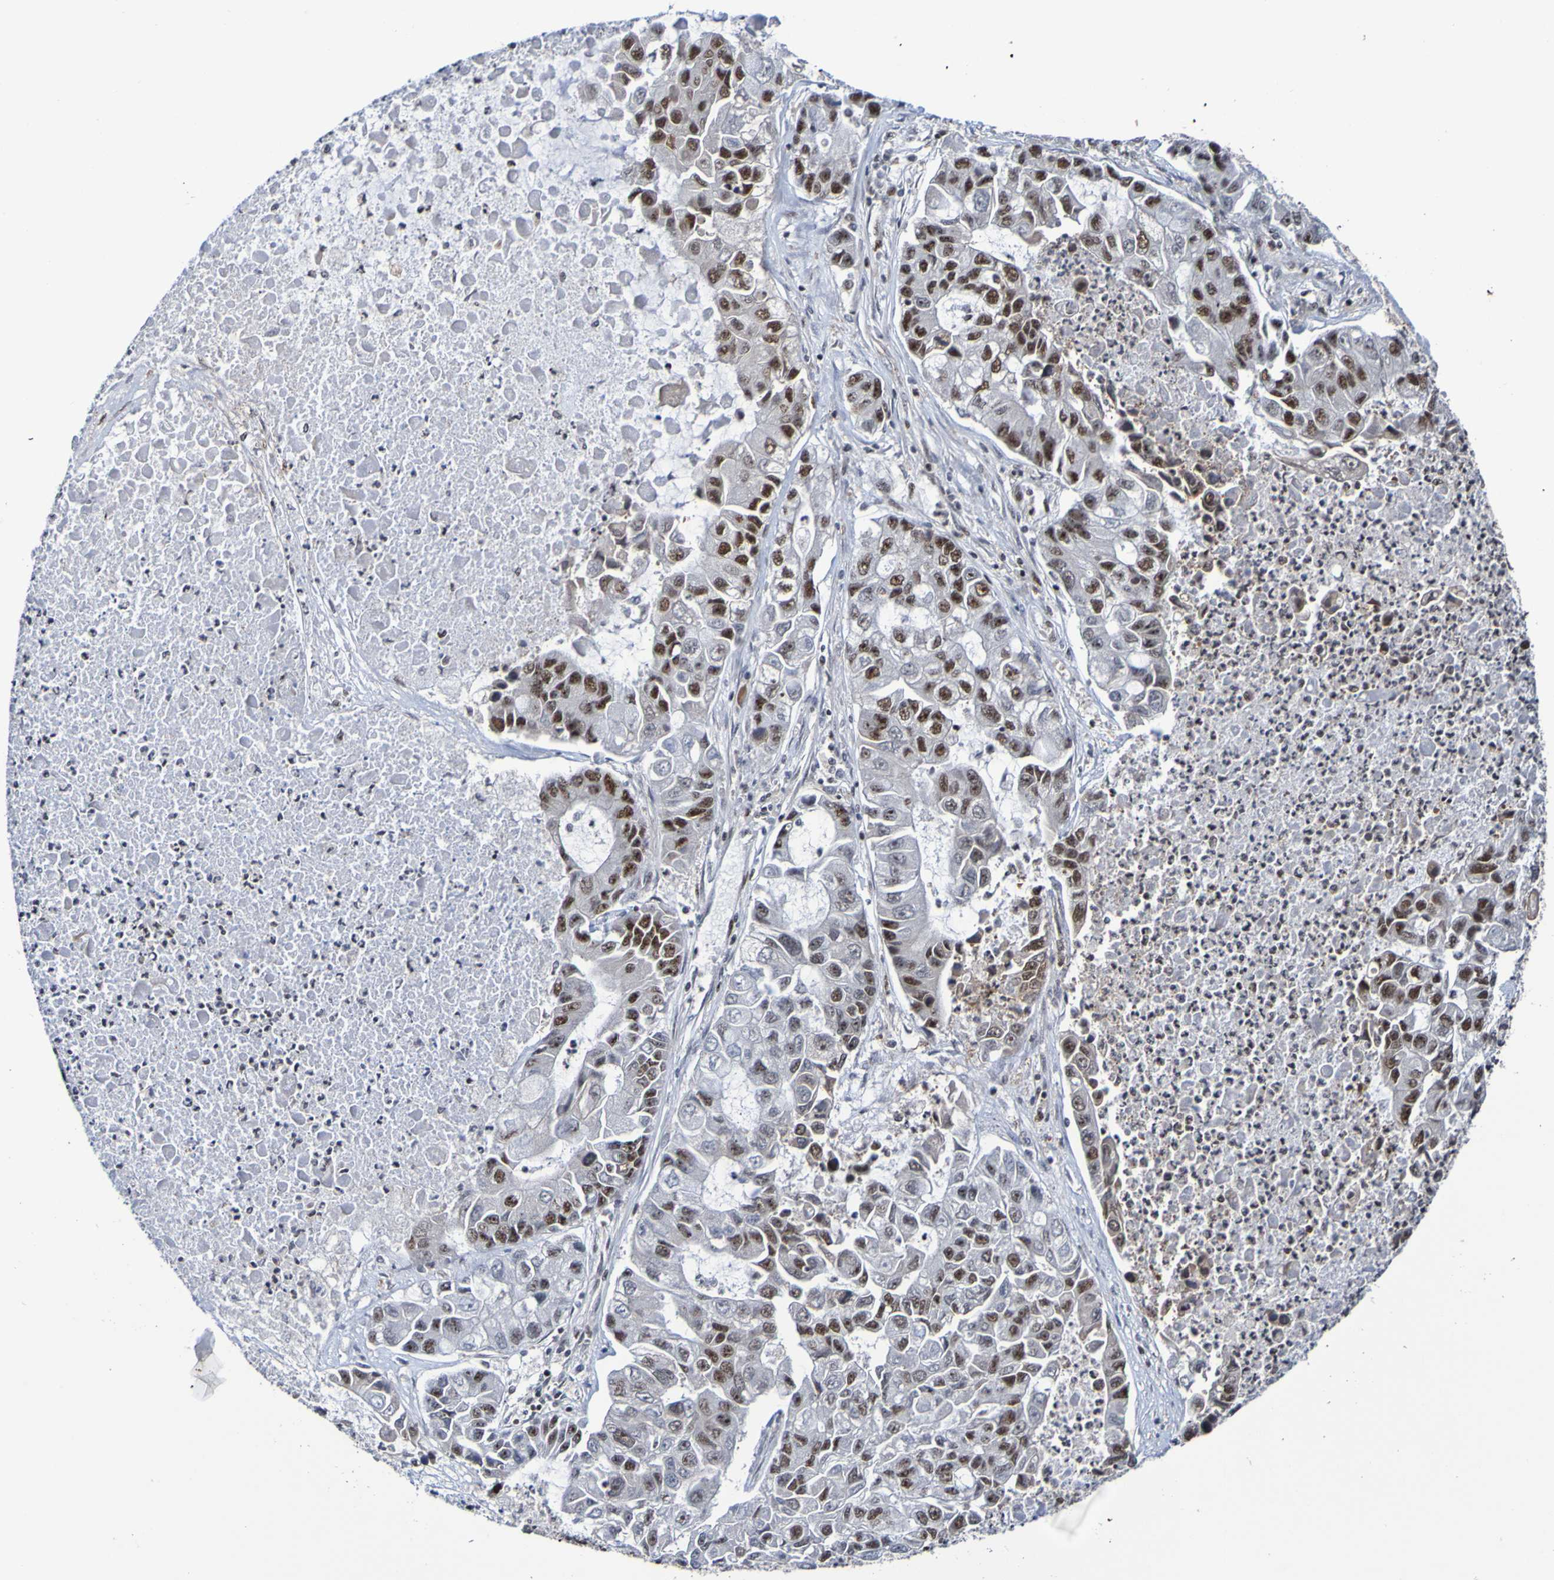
{"staining": {"intensity": "strong", "quantity": "25%-75%", "location": "nuclear"}, "tissue": "lung cancer", "cell_type": "Tumor cells", "image_type": "cancer", "snomed": [{"axis": "morphology", "description": "Adenocarcinoma, NOS"}, {"axis": "topography", "description": "Lung"}], "caption": "Immunohistochemical staining of human adenocarcinoma (lung) exhibits high levels of strong nuclear protein expression in approximately 25%-75% of tumor cells. Using DAB (3,3'-diaminobenzidine) (brown) and hematoxylin (blue) stains, captured at high magnification using brightfield microscopy.", "gene": "CDC5L", "patient": {"sex": "female", "age": 51}}